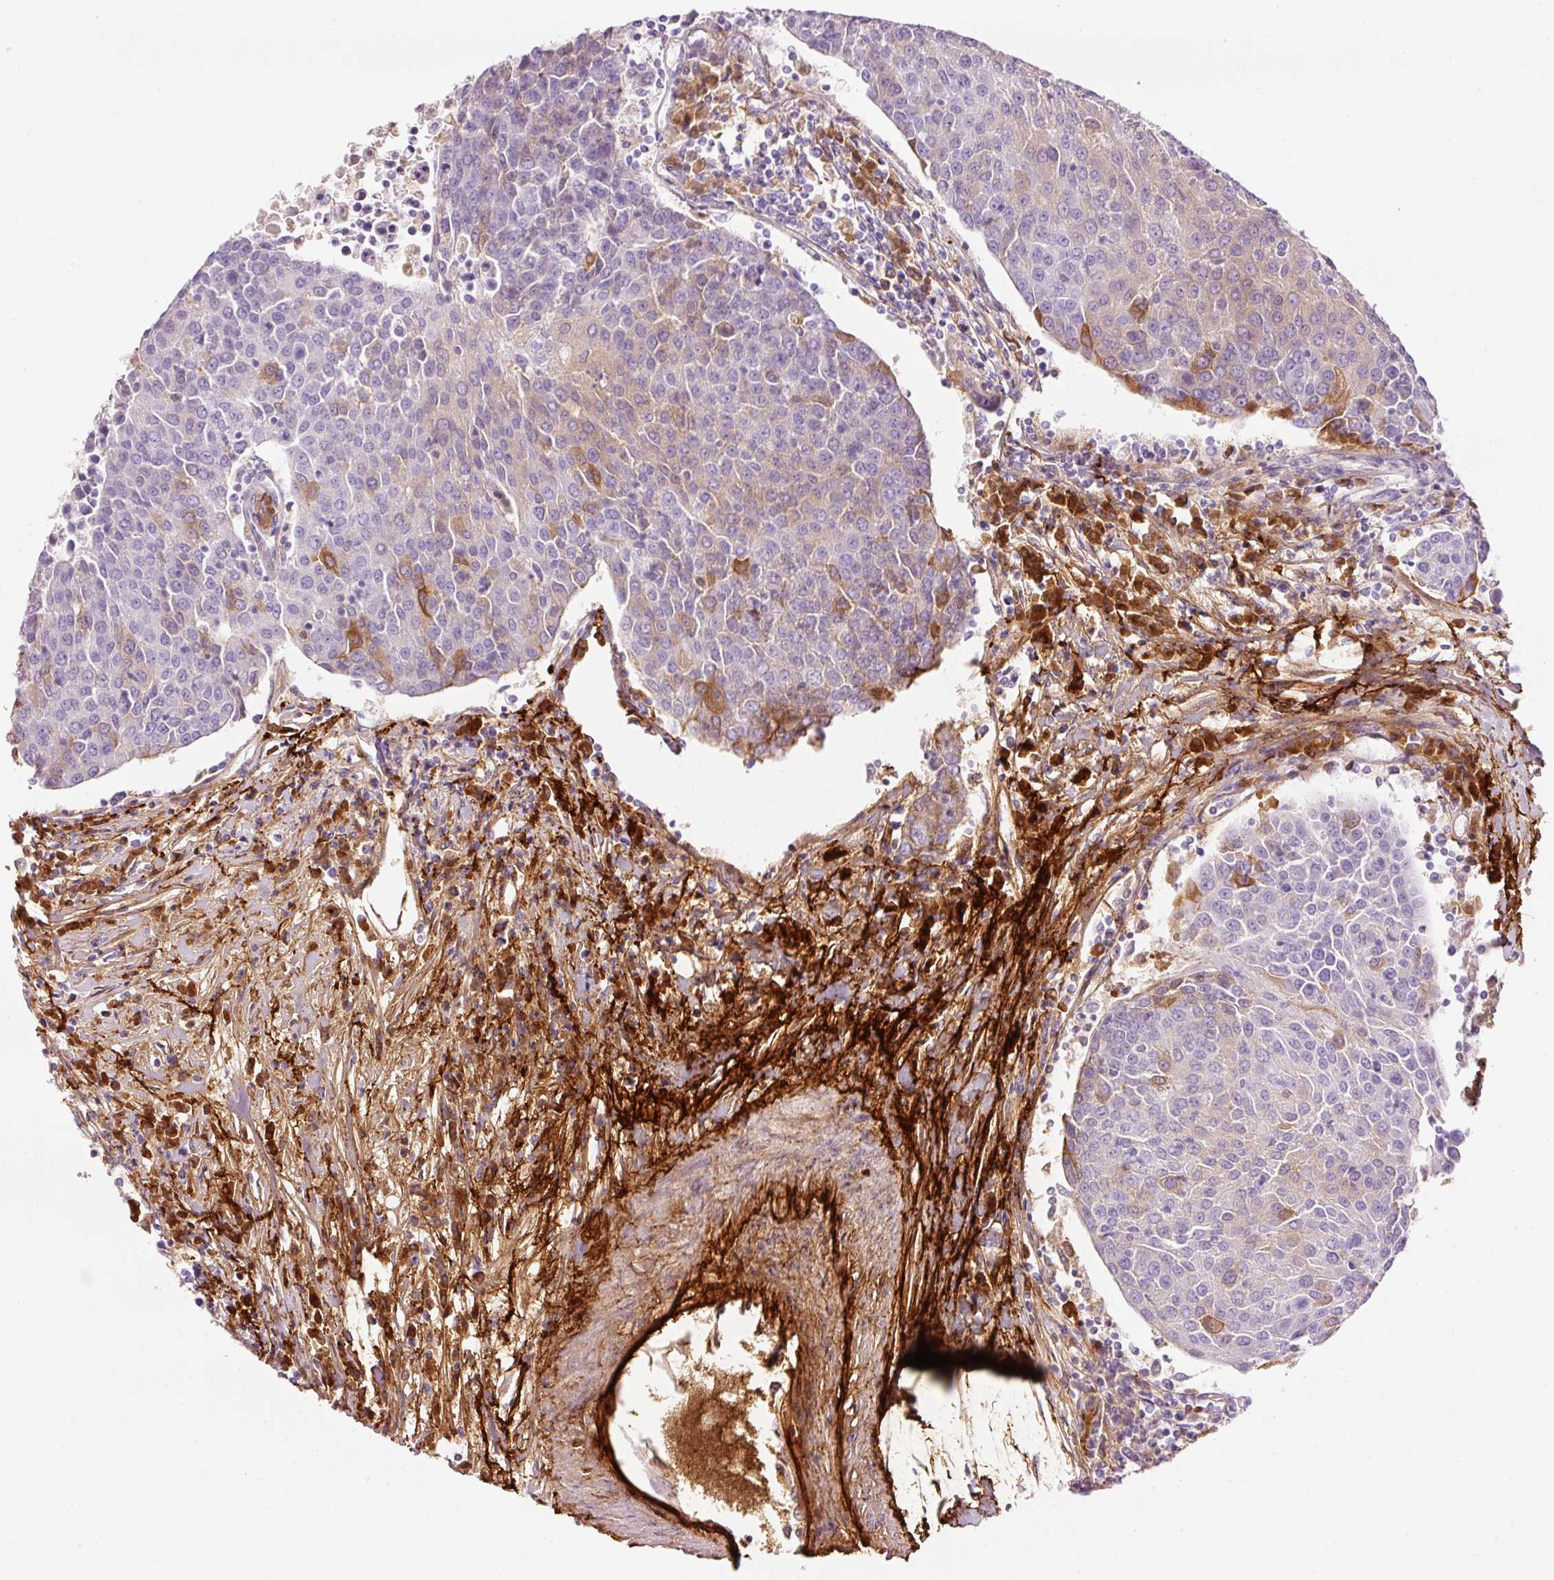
{"staining": {"intensity": "moderate", "quantity": "<25%", "location": "cytoplasmic/membranous"}, "tissue": "urothelial cancer", "cell_type": "Tumor cells", "image_type": "cancer", "snomed": [{"axis": "morphology", "description": "Urothelial carcinoma, High grade"}, {"axis": "topography", "description": "Urinary bladder"}], "caption": "The histopathology image reveals immunohistochemical staining of high-grade urothelial carcinoma. There is moderate cytoplasmic/membranous staining is present in approximately <25% of tumor cells. The staining was performed using DAB to visualize the protein expression in brown, while the nuclei were stained in blue with hematoxylin (Magnification: 20x).", "gene": "MFAP4", "patient": {"sex": "female", "age": 85}}